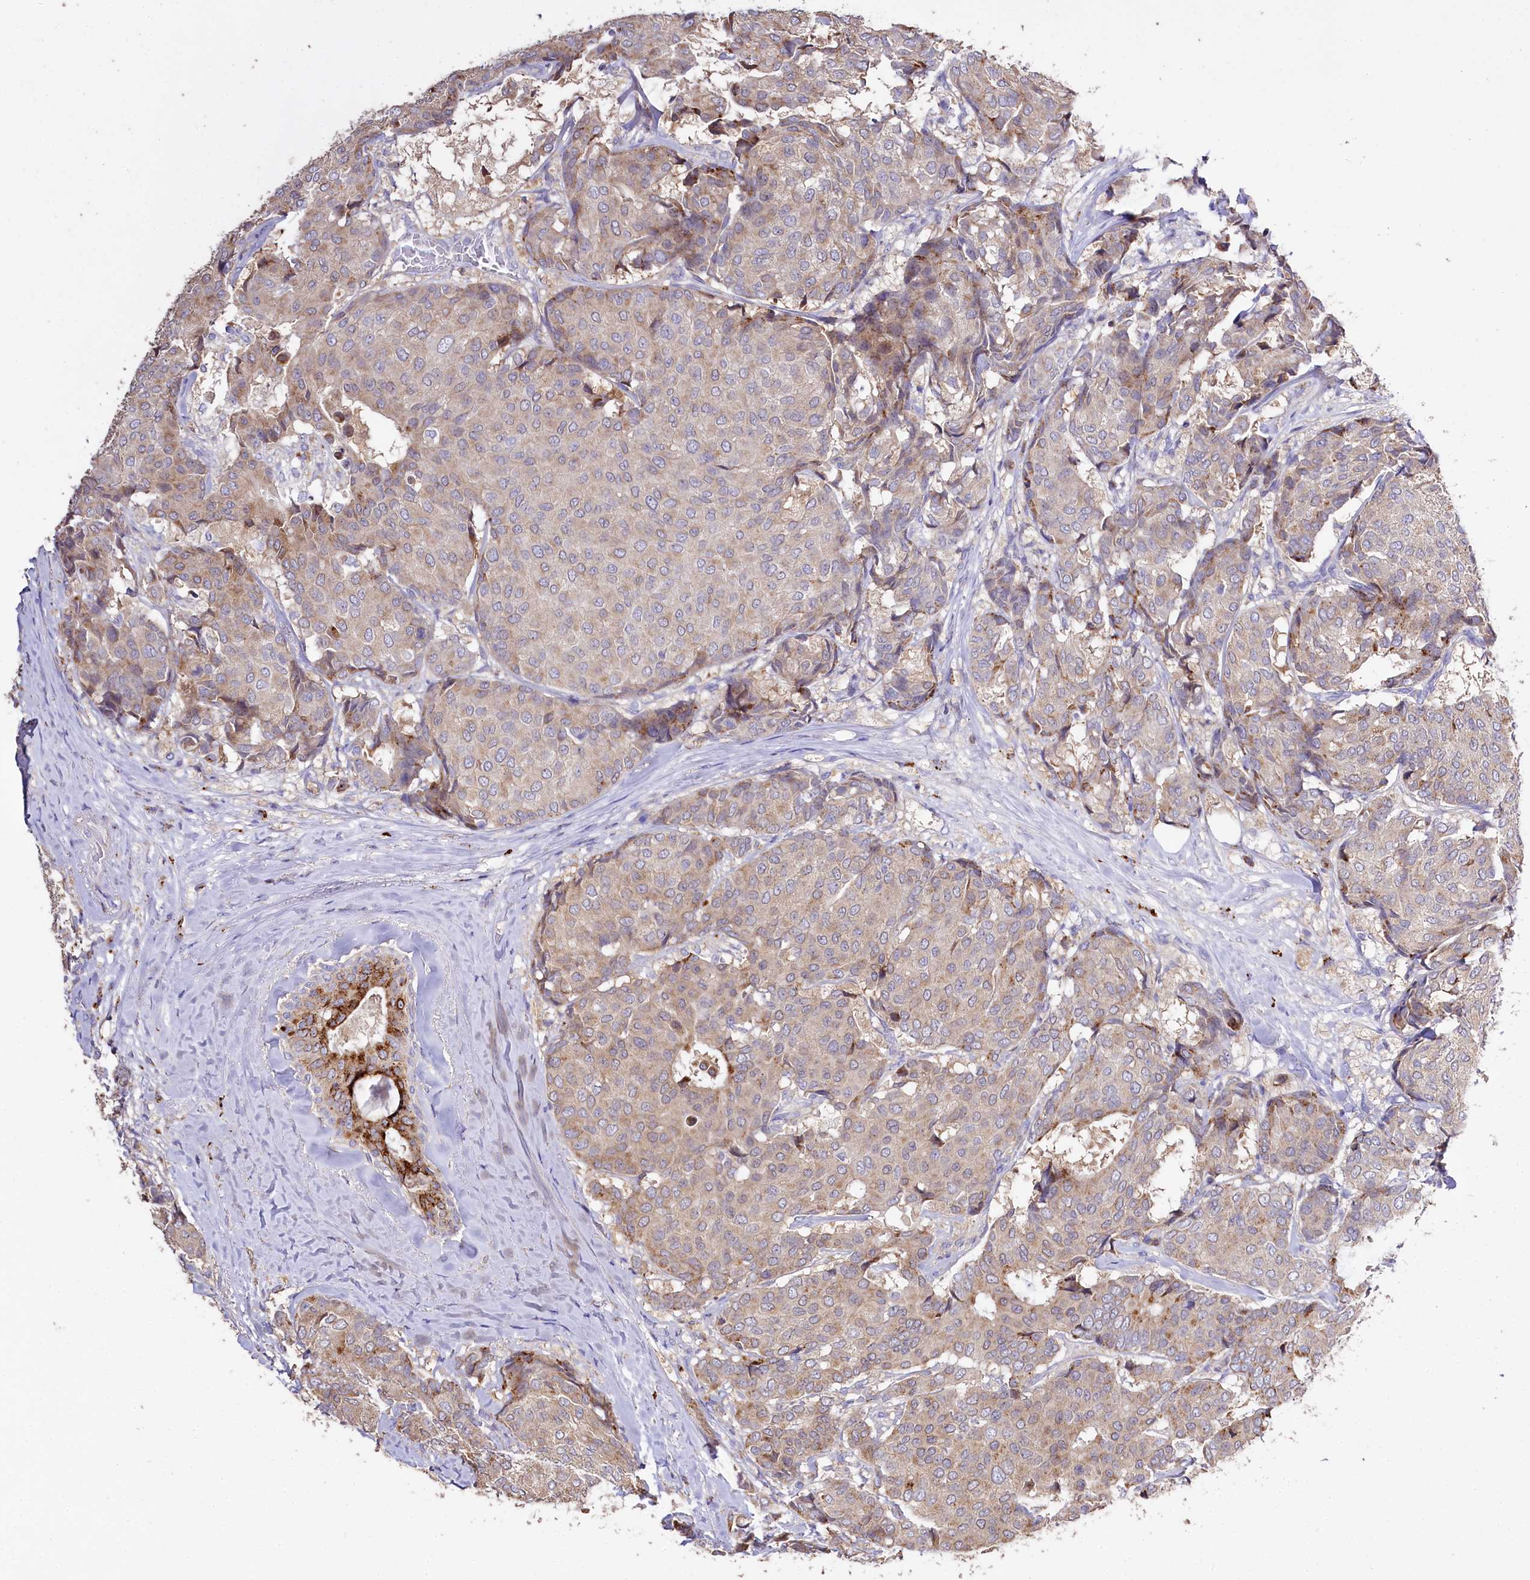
{"staining": {"intensity": "weak", "quantity": ">75%", "location": "cytoplasmic/membranous"}, "tissue": "breast cancer", "cell_type": "Tumor cells", "image_type": "cancer", "snomed": [{"axis": "morphology", "description": "Duct carcinoma"}, {"axis": "topography", "description": "Breast"}], "caption": "Protein expression analysis of breast cancer (intraductal carcinoma) displays weak cytoplasmic/membranous positivity in about >75% of tumor cells. The staining was performed using DAB (3,3'-diaminobenzidine) to visualize the protein expression in brown, while the nuclei were stained in blue with hematoxylin (Magnification: 20x).", "gene": "PTER", "patient": {"sex": "female", "age": 75}}